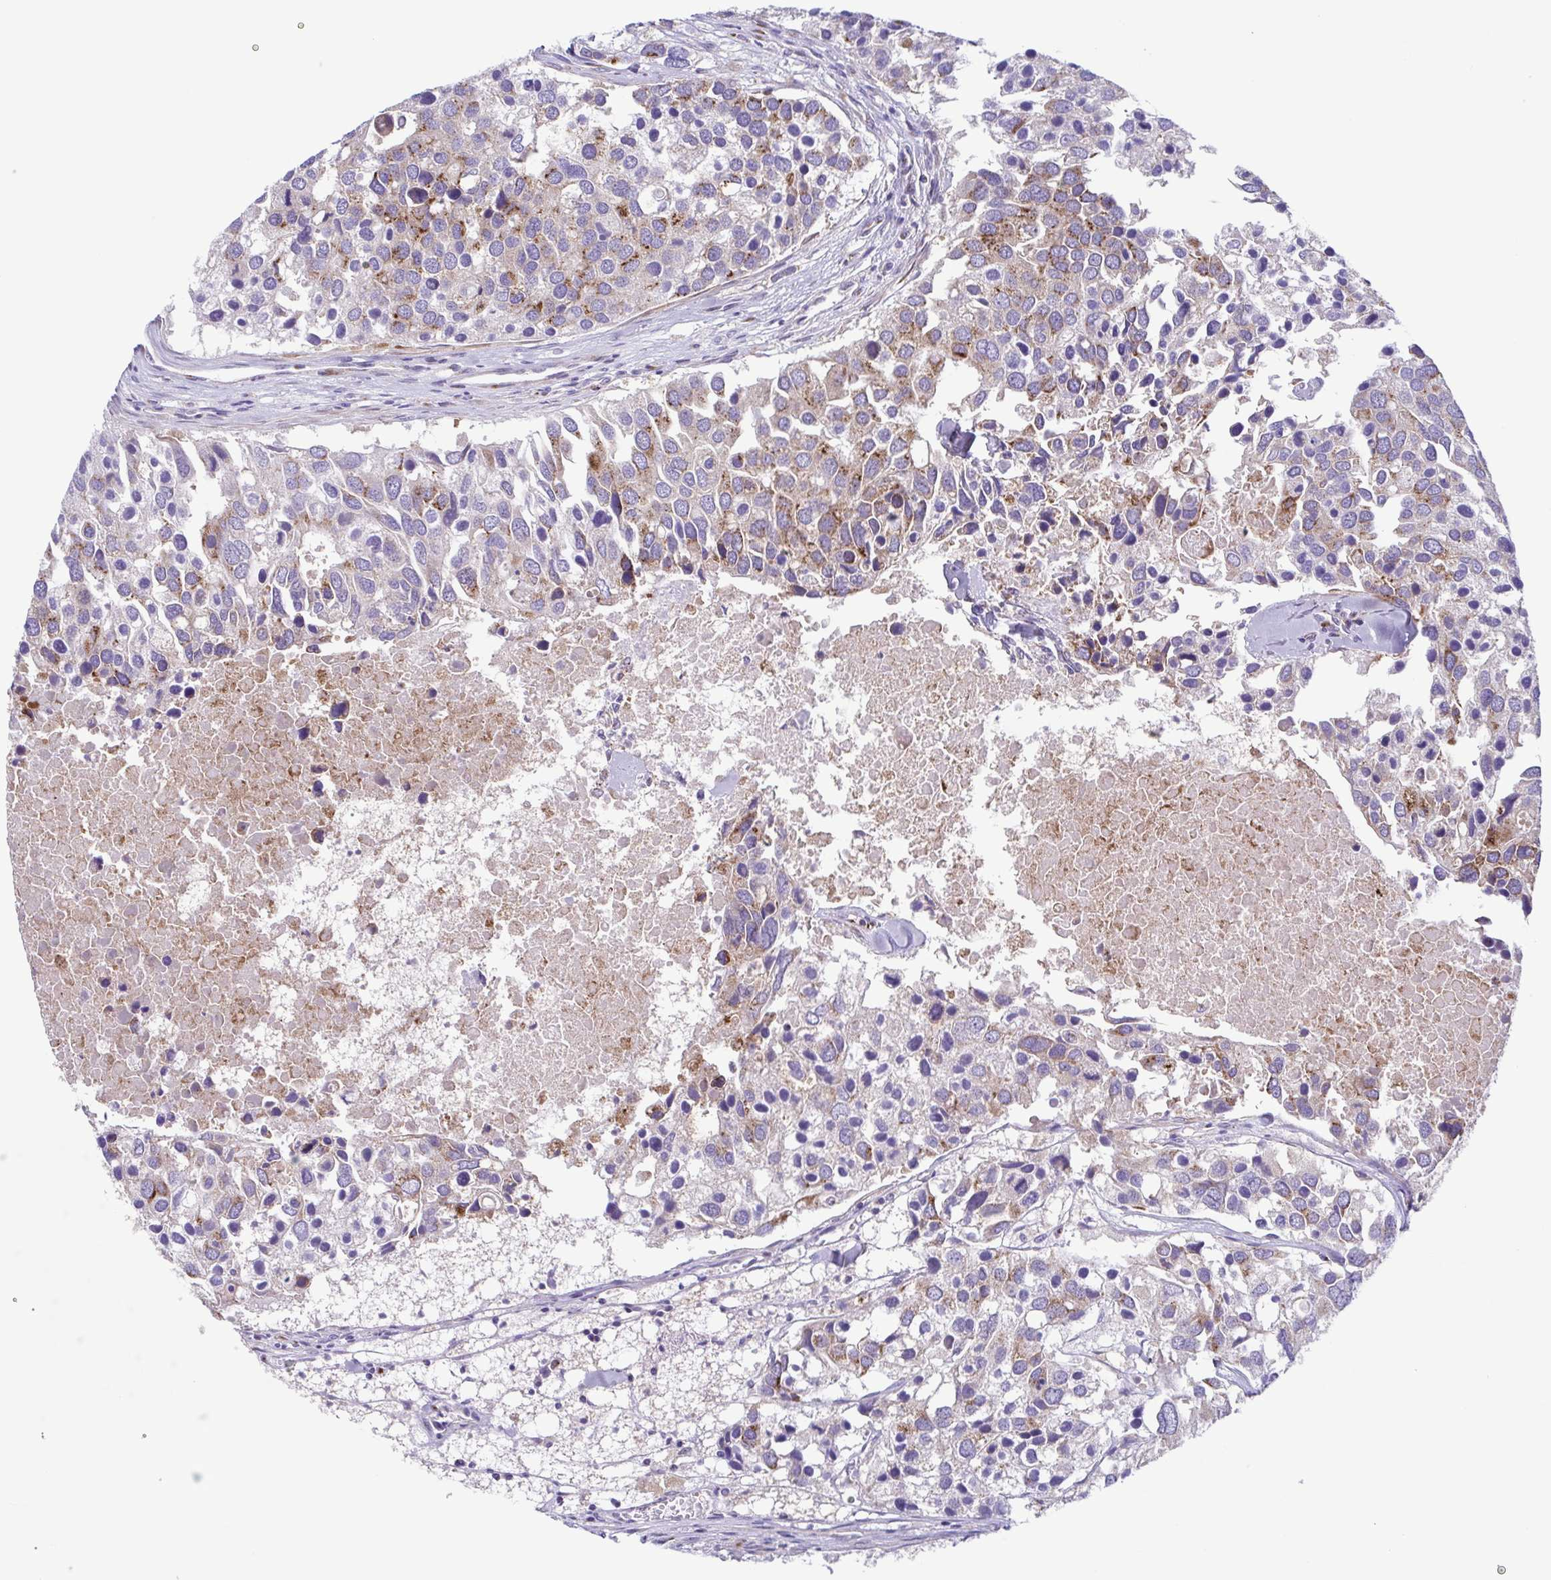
{"staining": {"intensity": "moderate", "quantity": "<25%", "location": "cytoplasmic/membranous"}, "tissue": "breast cancer", "cell_type": "Tumor cells", "image_type": "cancer", "snomed": [{"axis": "morphology", "description": "Duct carcinoma"}, {"axis": "topography", "description": "Breast"}], "caption": "A micrograph of breast cancer (infiltrating ductal carcinoma) stained for a protein displays moderate cytoplasmic/membranous brown staining in tumor cells.", "gene": "COL17A1", "patient": {"sex": "female", "age": 83}}